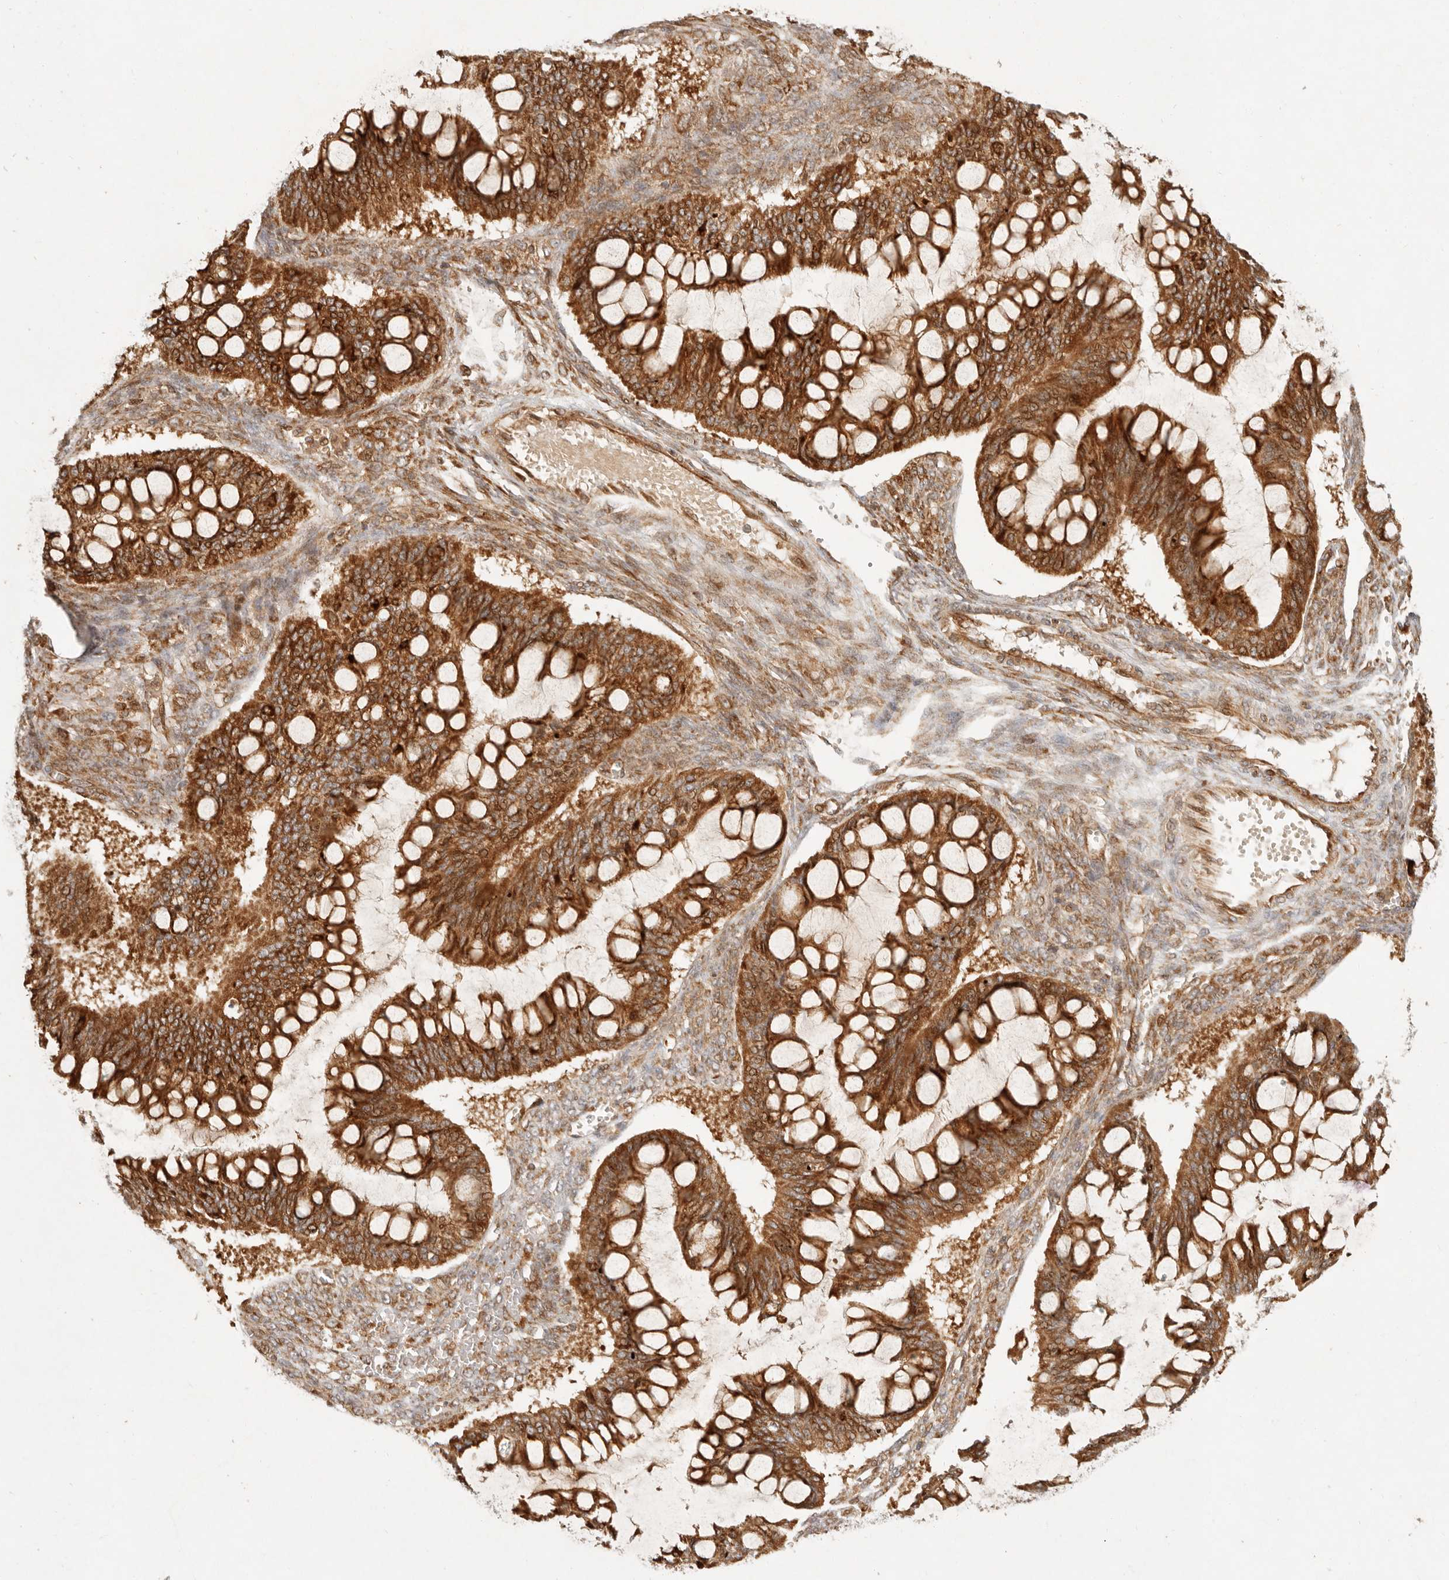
{"staining": {"intensity": "strong", "quantity": ">75%", "location": "cytoplasmic/membranous"}, "tissue": "ovarian cancer", "cell_type": "Tumor cells", "image_type": "cancer", "snomed": [{"axis": "morphology", "description": "Cystadenocarcinoma, mucinous, NOS"}, {"axis": "topography", "description": "Ovary"}], "caption": "A histopathology image showing strong cytoplasmic/membranous staining in about >75% of tumor cells in ovarian mucinous cystadenocarcinoma, as visualized by brown immunohistochemical staining.", "gene": "KLHL38", "patient": {"sex": "female", "age": 73}}